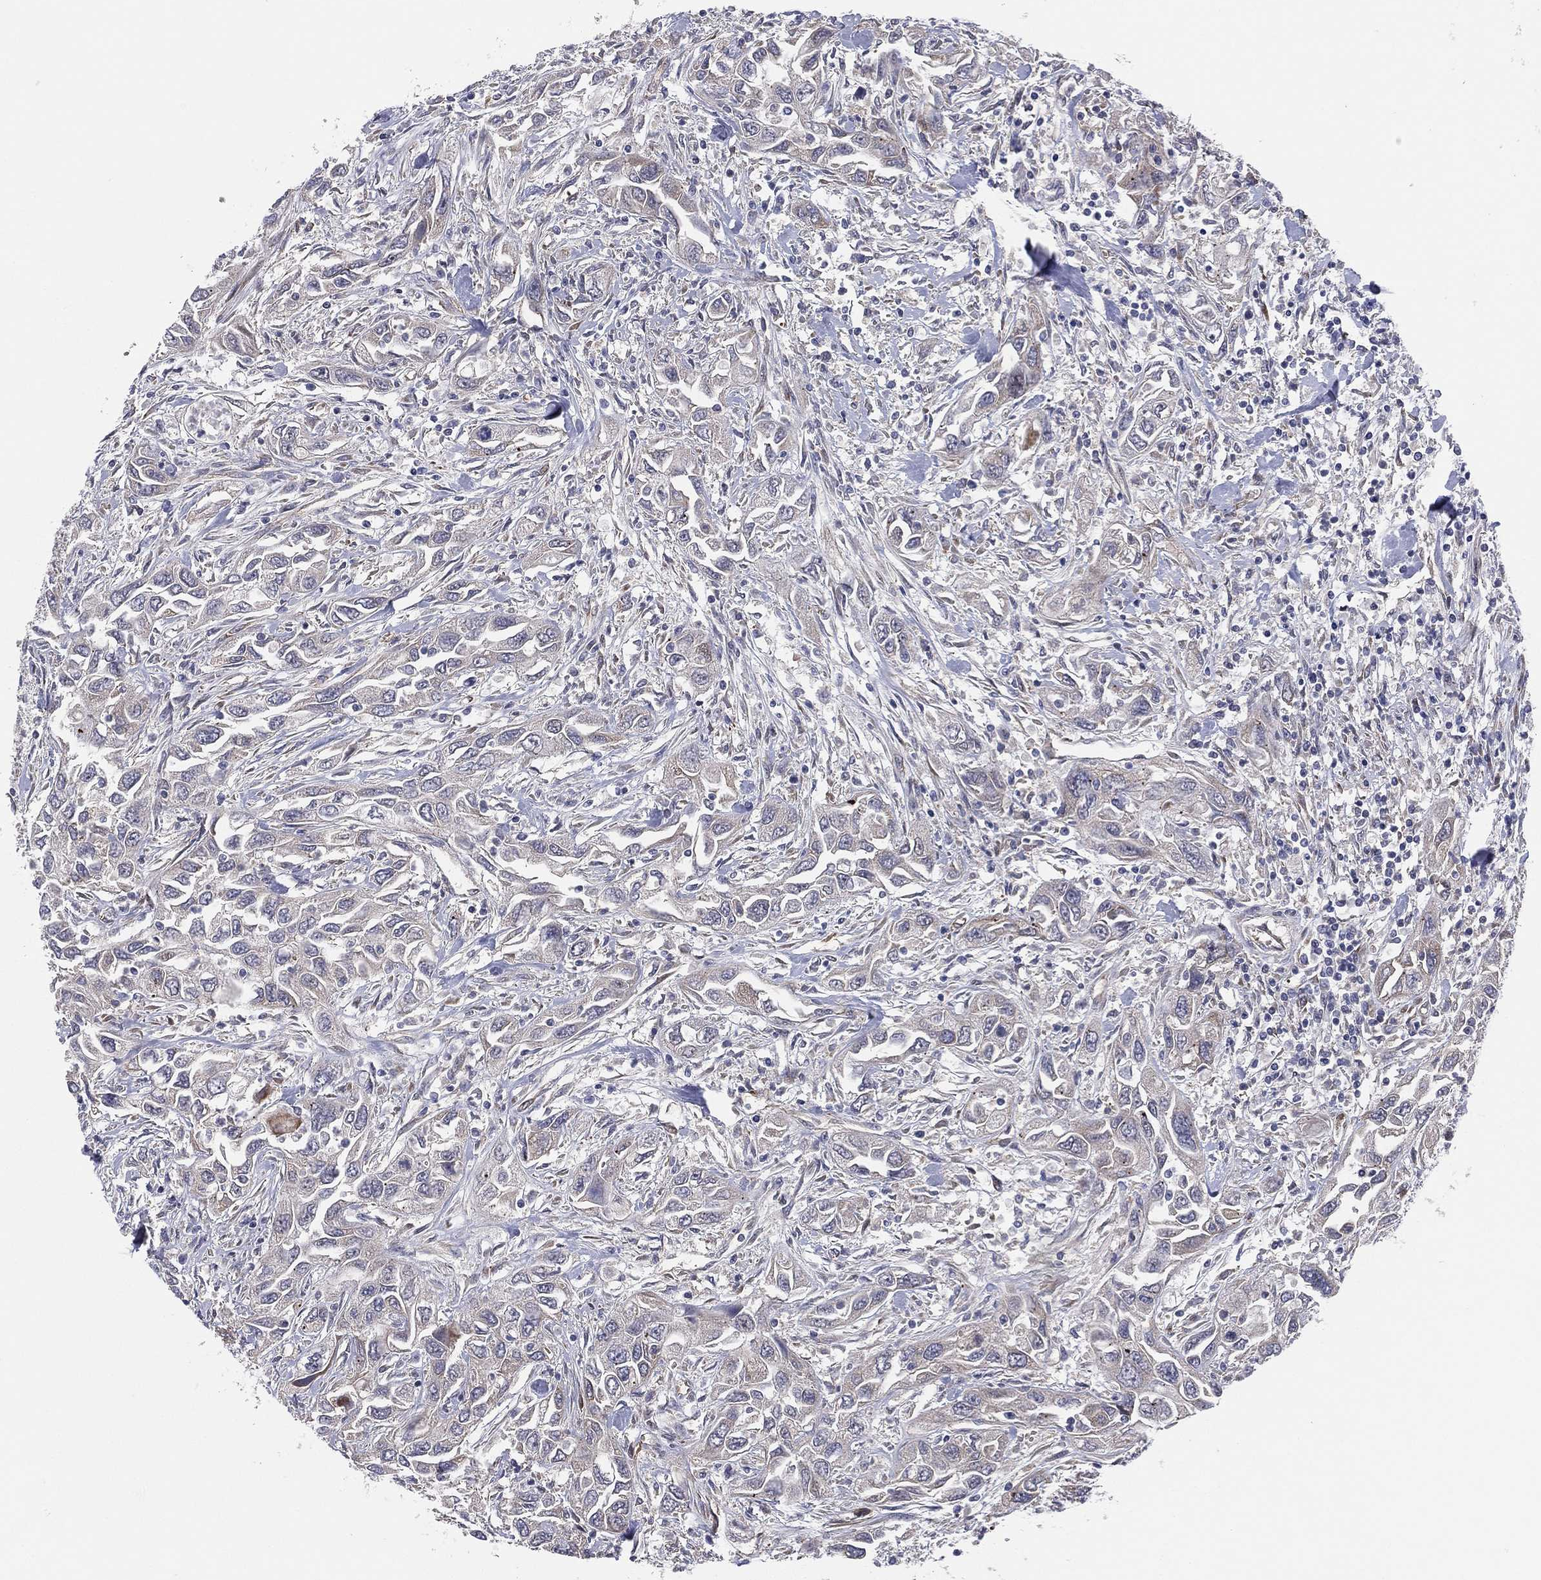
{"staining": {"intensity": "negative", "quantity": "none", "location": "none"}, "tissue": "urothelial cancer", "cell_type": "Tumor cells", "image_type": "cancer", "snomed": [{"axis": "morphology", "description": "Urothelial carcinoma, High grade"}, {"axis": "topography", "description": "Urinary bladder"}], "caption": "A photomicrograph of human high-grade urothelial carcinoma is negative for staining in tumor cells.", "gene": "UTP14A", "patient": {"sex": "male", "age": 76}}